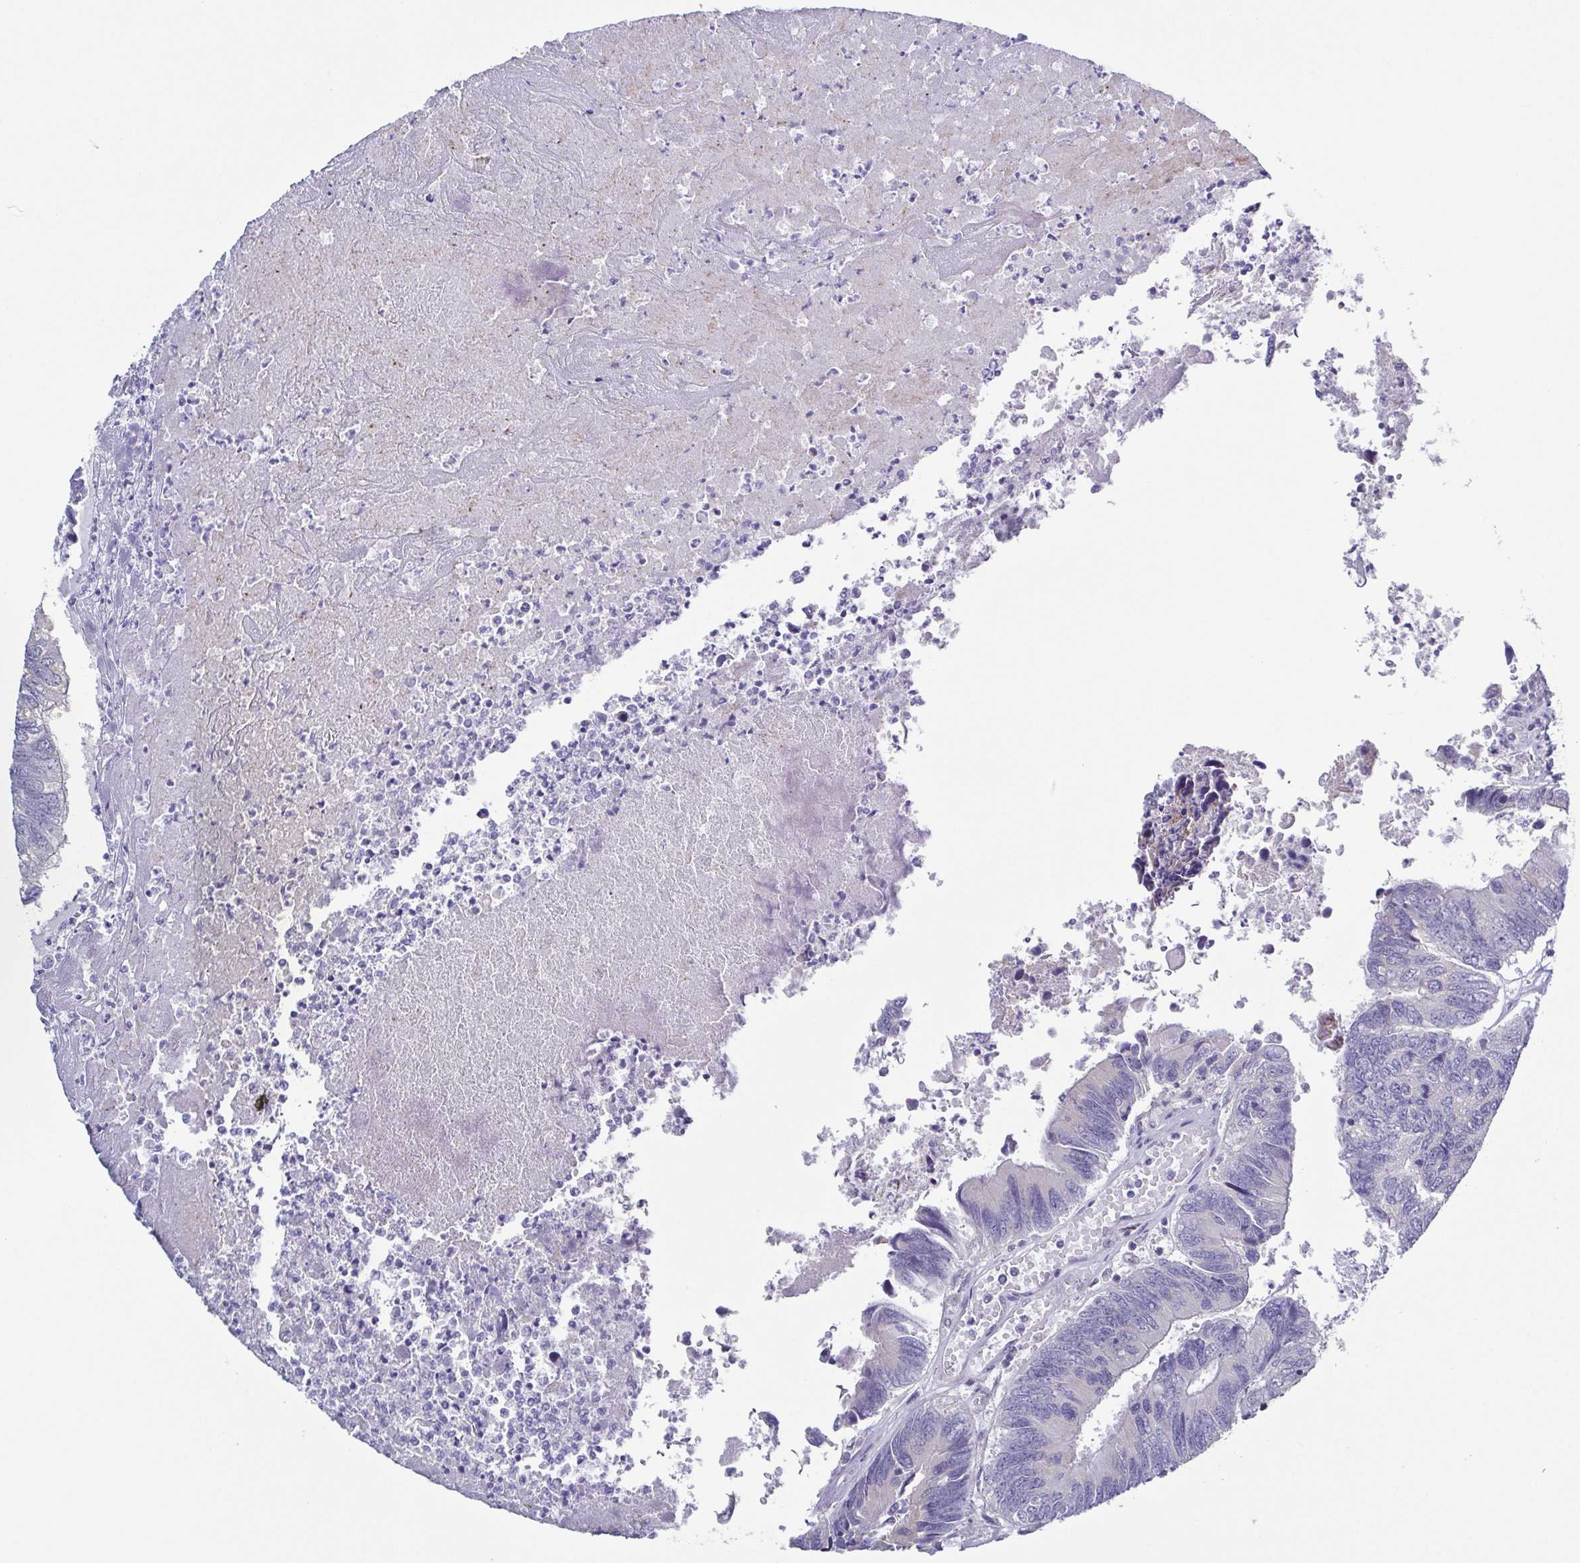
{"staining": {"intensity": "negative", "quantity": "none", "location": "none"}, "tissue": "colorectal cancer", "cell_type": "Tumor cells", "image_type": "cancer", "snomed": [{"axis": "morphology", "description": "Adenocarcinoma, NOS"}, {"axis": "topography", "description": "Colon"}], "caption": "Tumor cells are negative for protein expression in human adenocarcinoma (colorectal).", "gene": "UBE2Q1", "patient": {"sex": "female", "age": 67}}